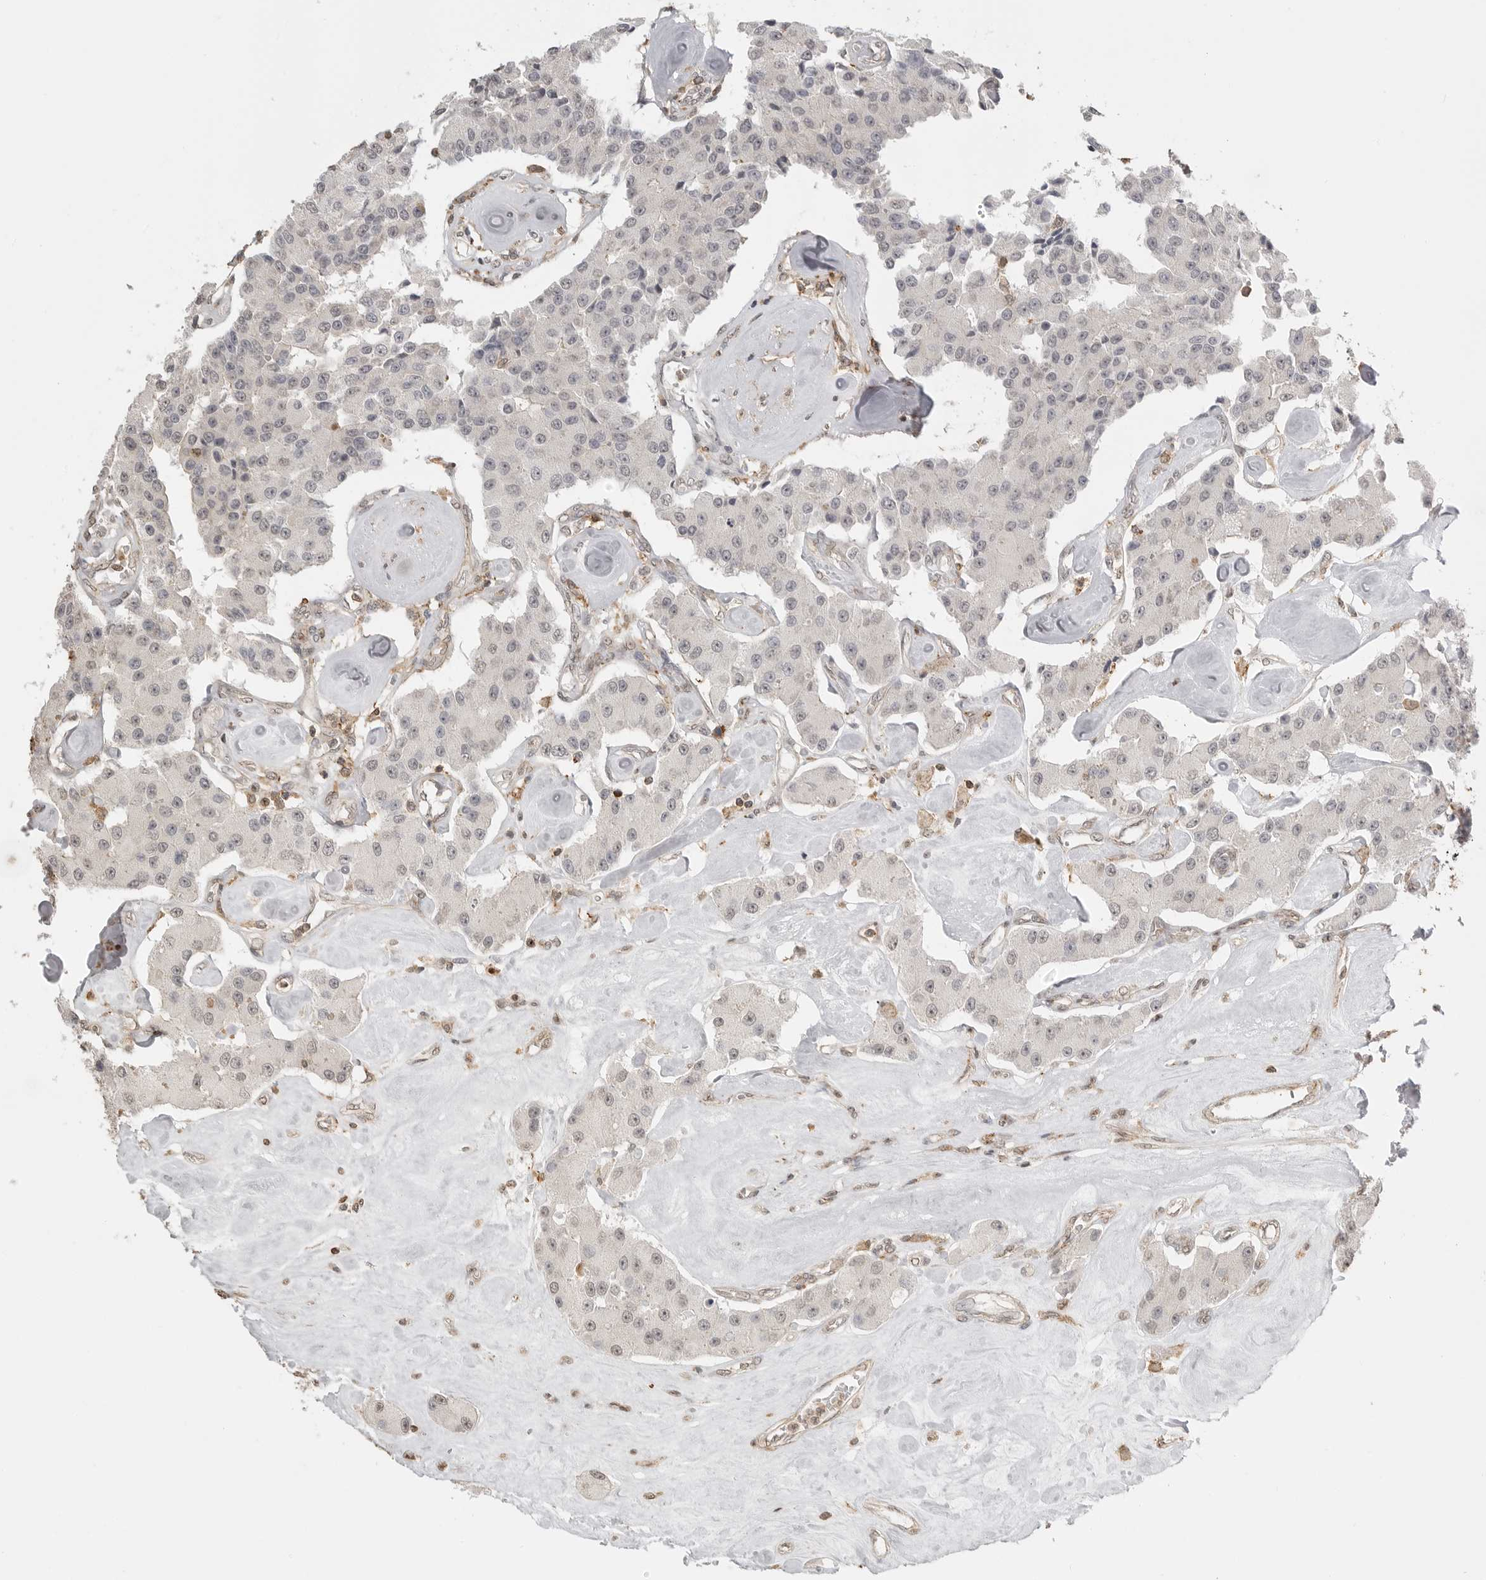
{"staining": {"intensity": "negative", "quantity": "none", "location": "none"}, "tissue": "carcinoid", "cell_type": "Tumor cells", "image_type": "cancer", "snomed": [{"axis": "morphology", "description": "Carcinoid, malignant, NOS"}, {"axis": "topography", "description": "Pancreas"}], "caption": "High power microscopy photomicrograph of an immunohistochemistry micrograph of carcinoid, revealing no significant expression in tumor cells.", "gene": "GPC2", "patient": {"sex": "male", "age": 41}}